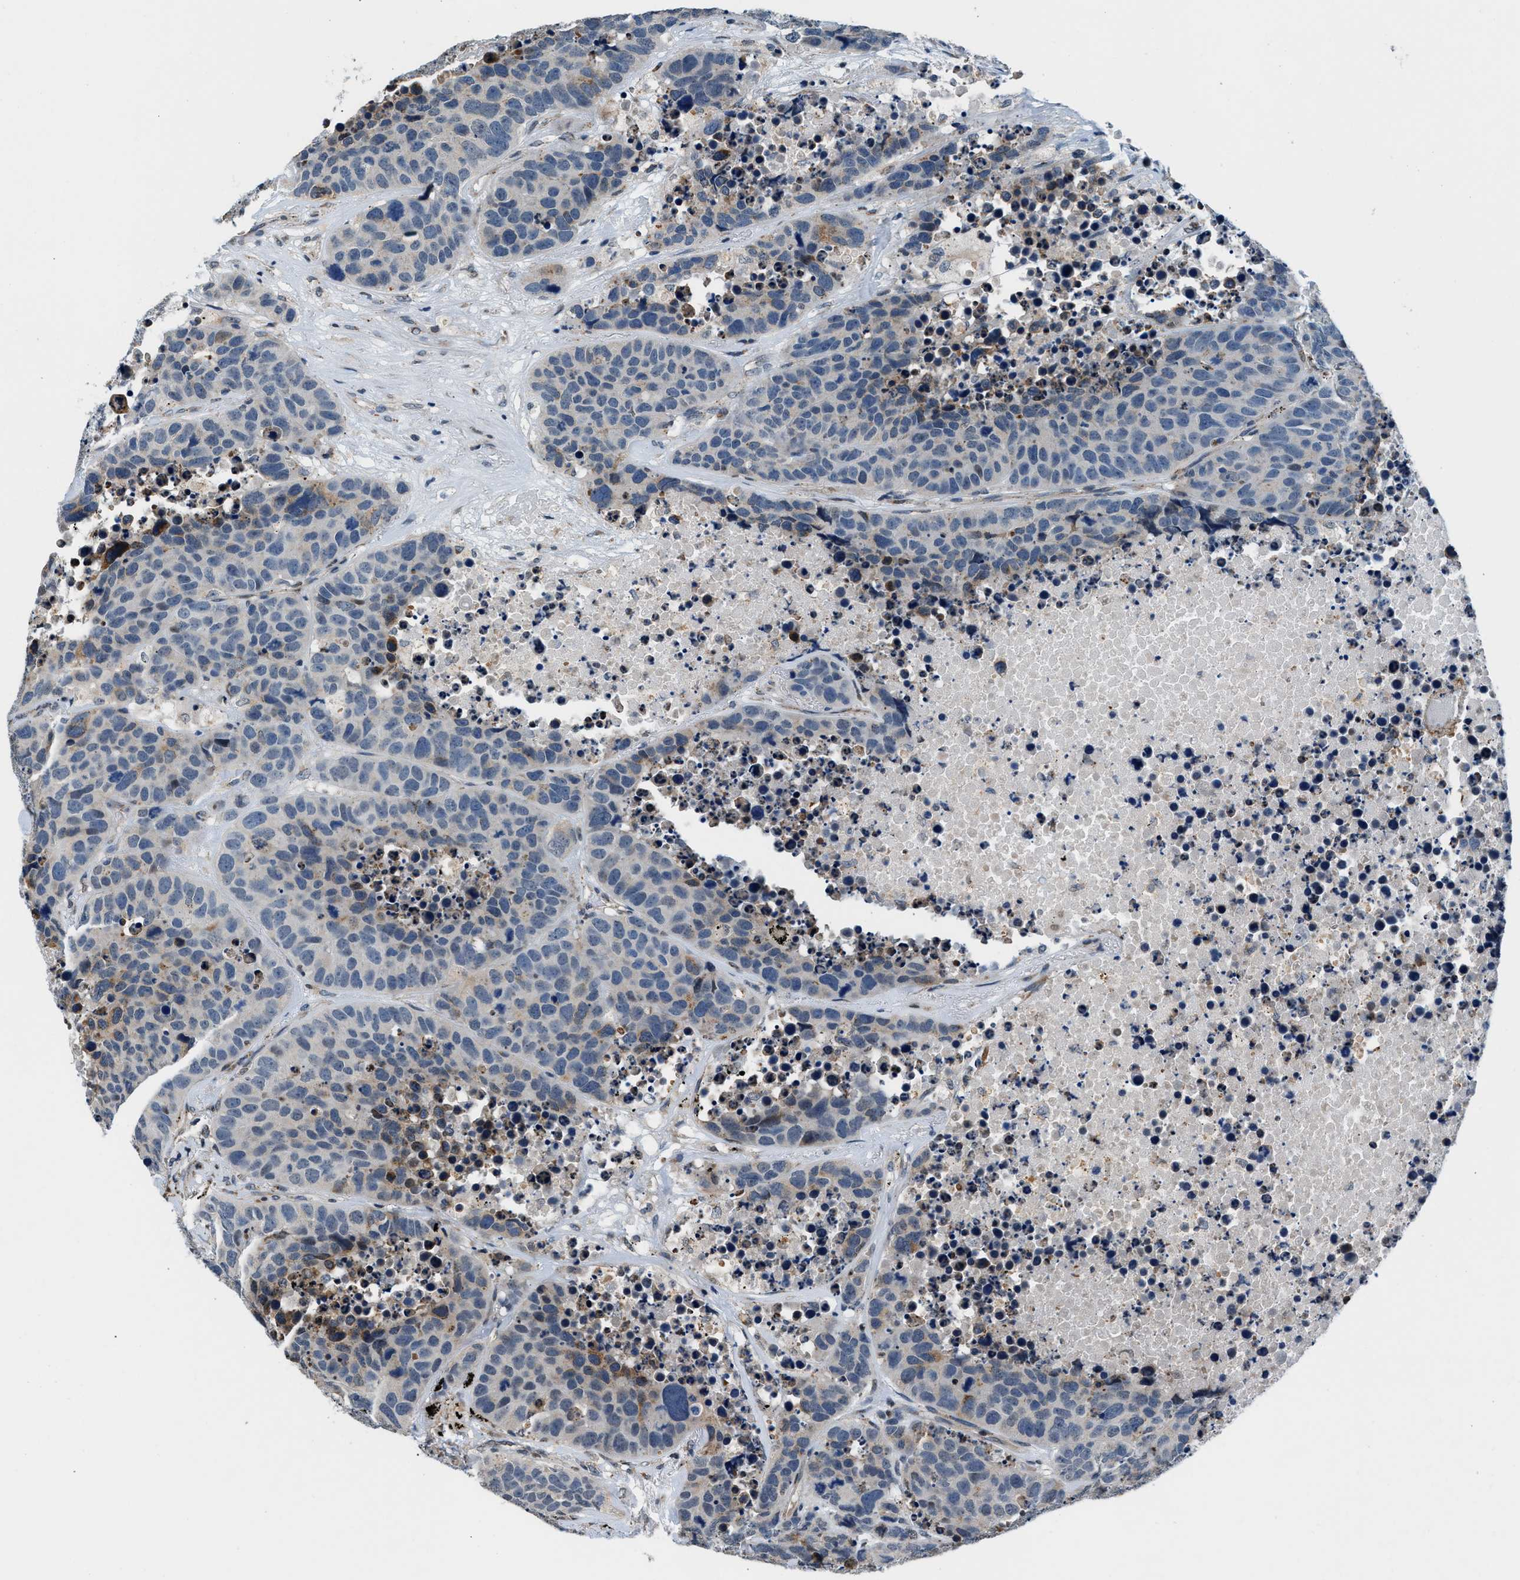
{"staining": {"intensity": "weak", "quantity": "<25%", "location": "cytoplasmic/membranous"}, "tissue": "carcinoid", "cell_type": "Tumor cells", "image_type": "cancer", "snomed": [{"axis": "morphology", "description": "Carcinoid, malignant, NOS"}, {"axis": "topography", "description": "Lung"}], "caption": "A high-resolution photomicrograph shows immunohistochemistry (IHC) staining of carcinoid (malignant), which displays no significant positivity in tumor cells.", "gene": "KCNMB2", "patient": {"sex": "male", "age": 60}}